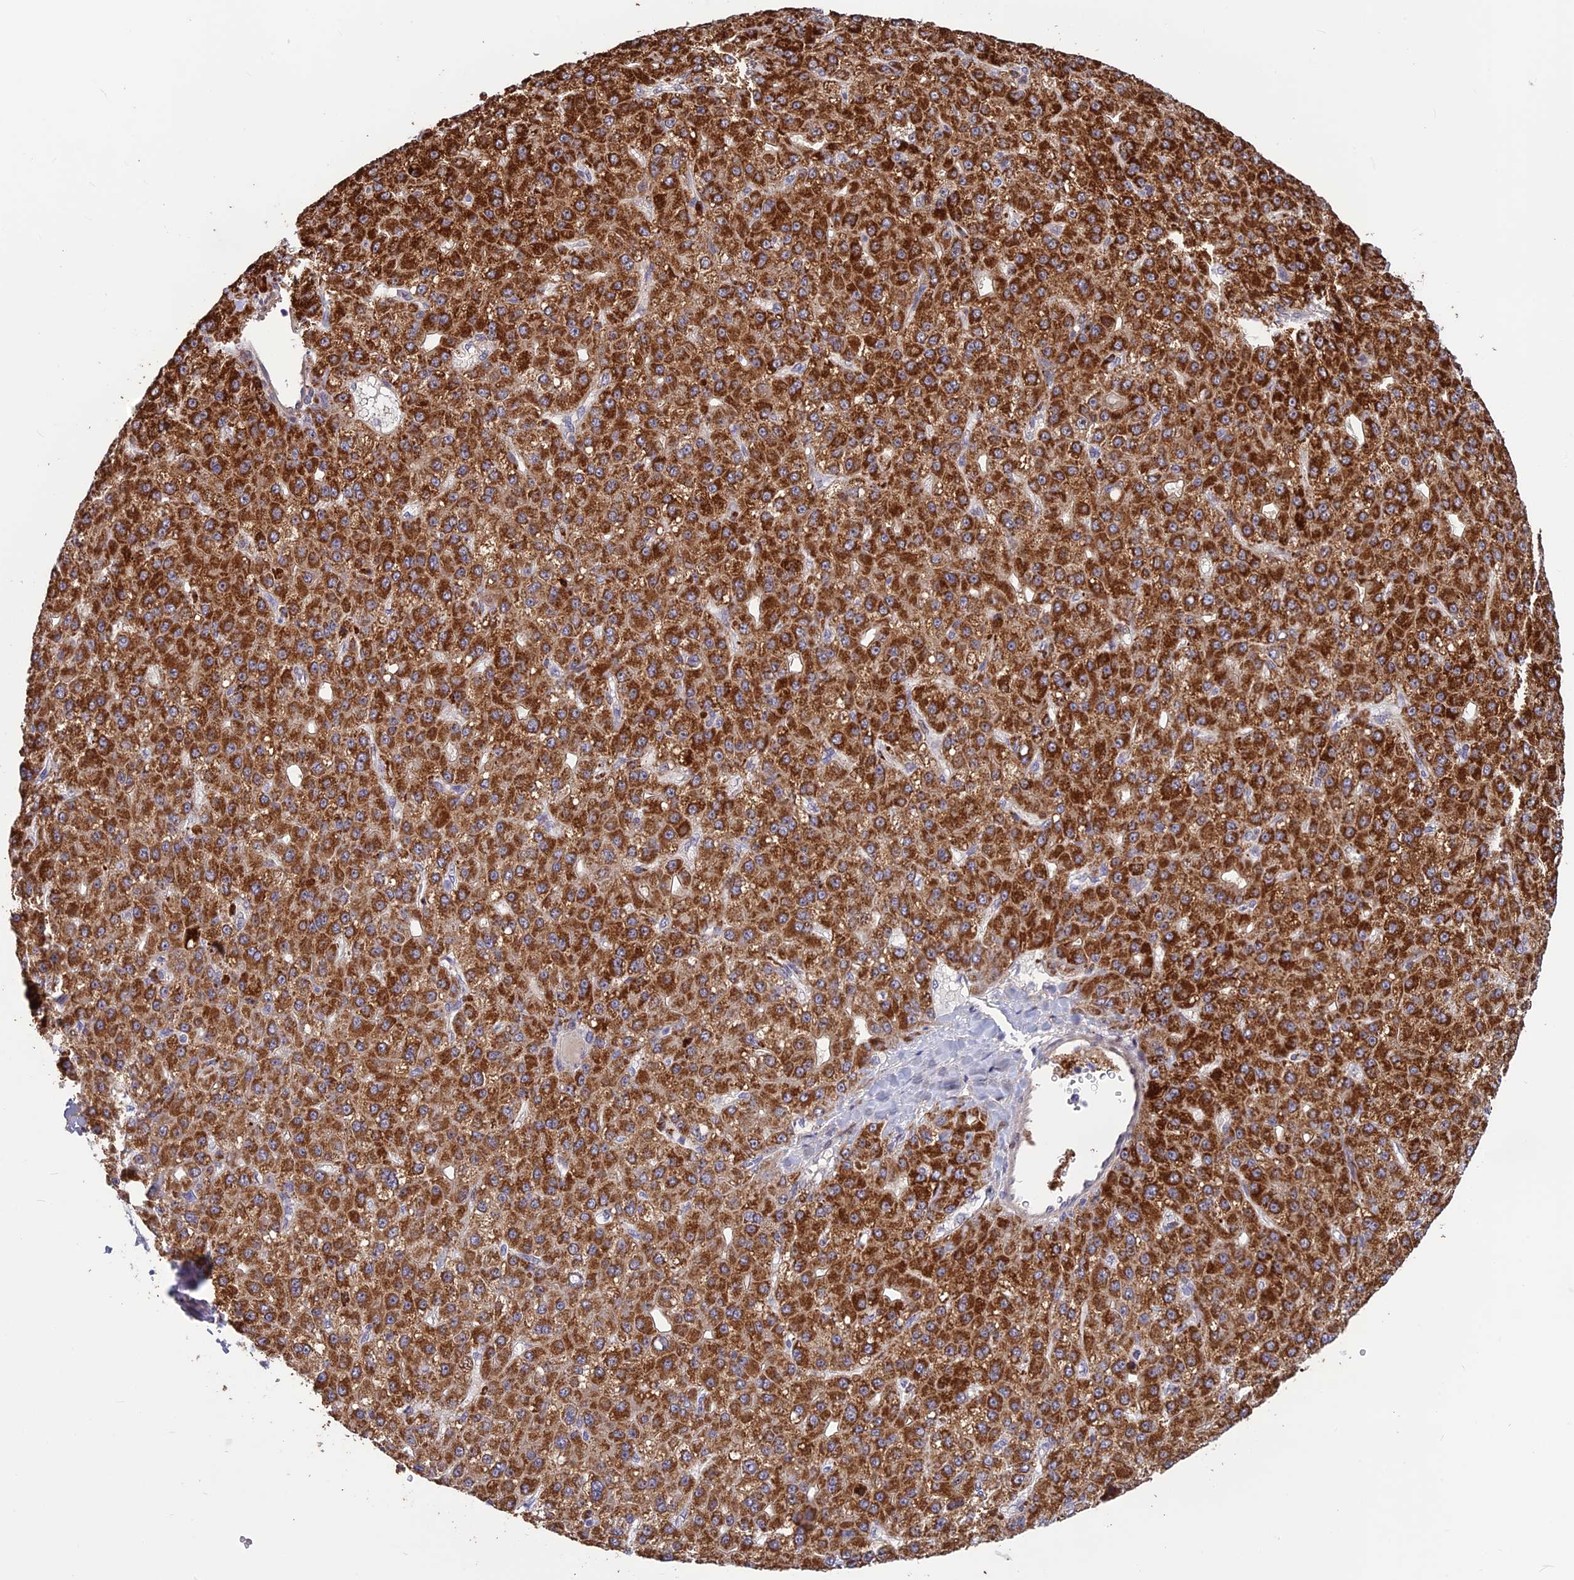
{"staining": {"intensity": "strong", "quantity": ">75%", "location": "cytoplasmic/membranous"}, "tissue": "liver cancer", "cell_type": "Tumor cells", "image_type": "cancer", "snomed": [{"axis": "morphology", "description": "Carcinoma, Hepatocellular, NOS"}, {"axis": "topography", "description": "Liver"}], "caption": "Protein staining of liver cancer (hepatocellular carcinoma) tissue reveals strong cytoplasmic/membranous positivity in about >75% of tumor cells.", "gene": "SPG21", "patient": {"sex": "male", "age": 67}}